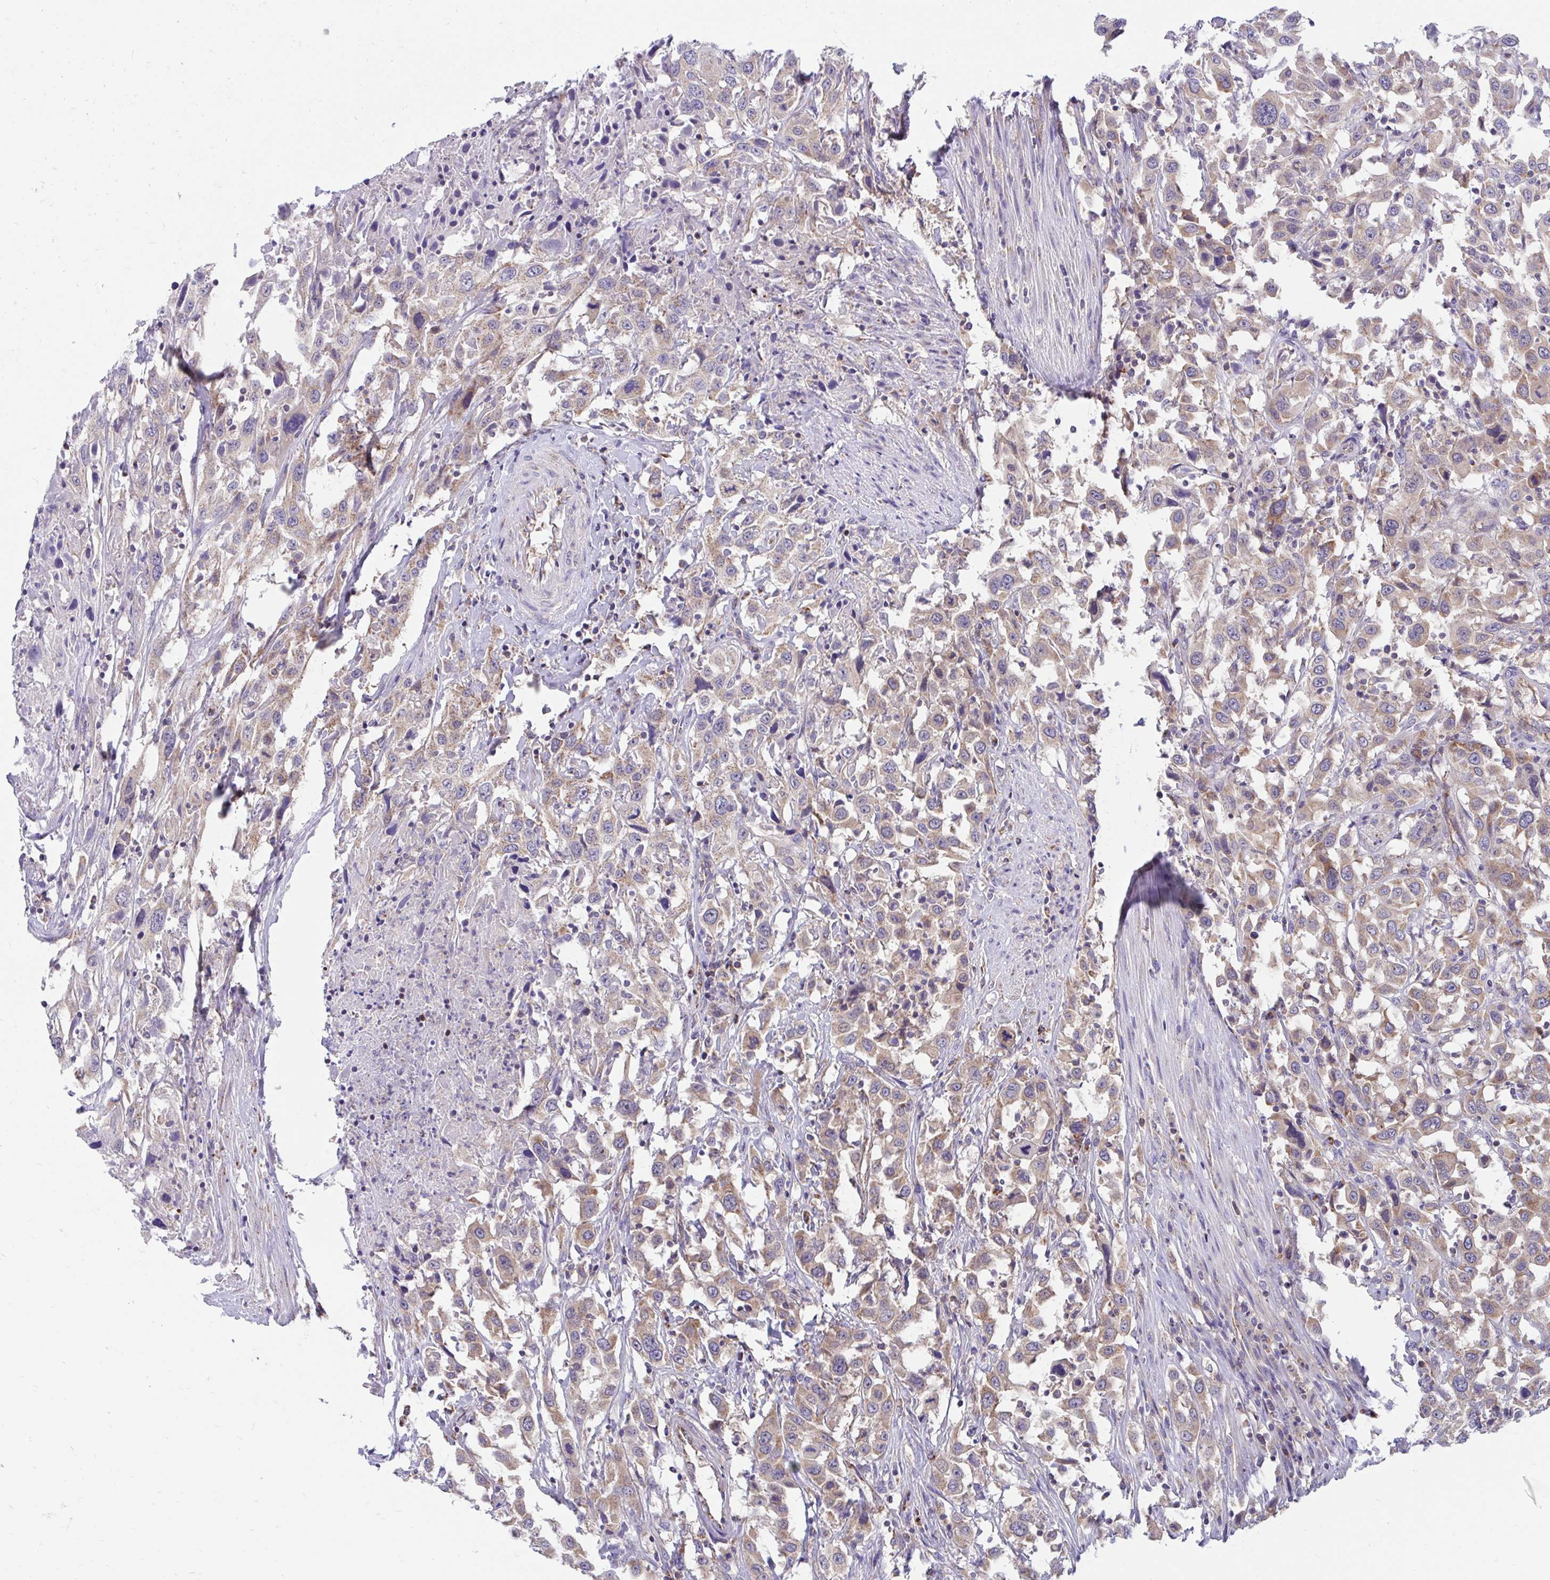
{"staining": {"intensity": "weak", "quantity": ">75%", "location": "cytoplasmic/membranous"}, "tissue": "urothelial cancer", "cell_type": "Tumor cells", "image_type": "cancer", "snomed": [{"axis": "morphology", "description": "Urothelial carcinoma, High grade"}, {"axis": "topography", "description": "Urinary bladder"}], "caption": "Immunohistochemistry staining of high-grade urothelial carcinoma, which exhibits low levels of weak cytoplasmic/membranous expression in approximately >75% of tumor cells indicating weak cytoplasmic/membranous protein expression. The staining was performed using DAB (3,3'-diaminobenzidine) (brown) for protein detection and nuclei were counterstained in hematoxylin (blue).", "gene": "FHIP1B", "patient": {"sex": "male", "age": 61}}